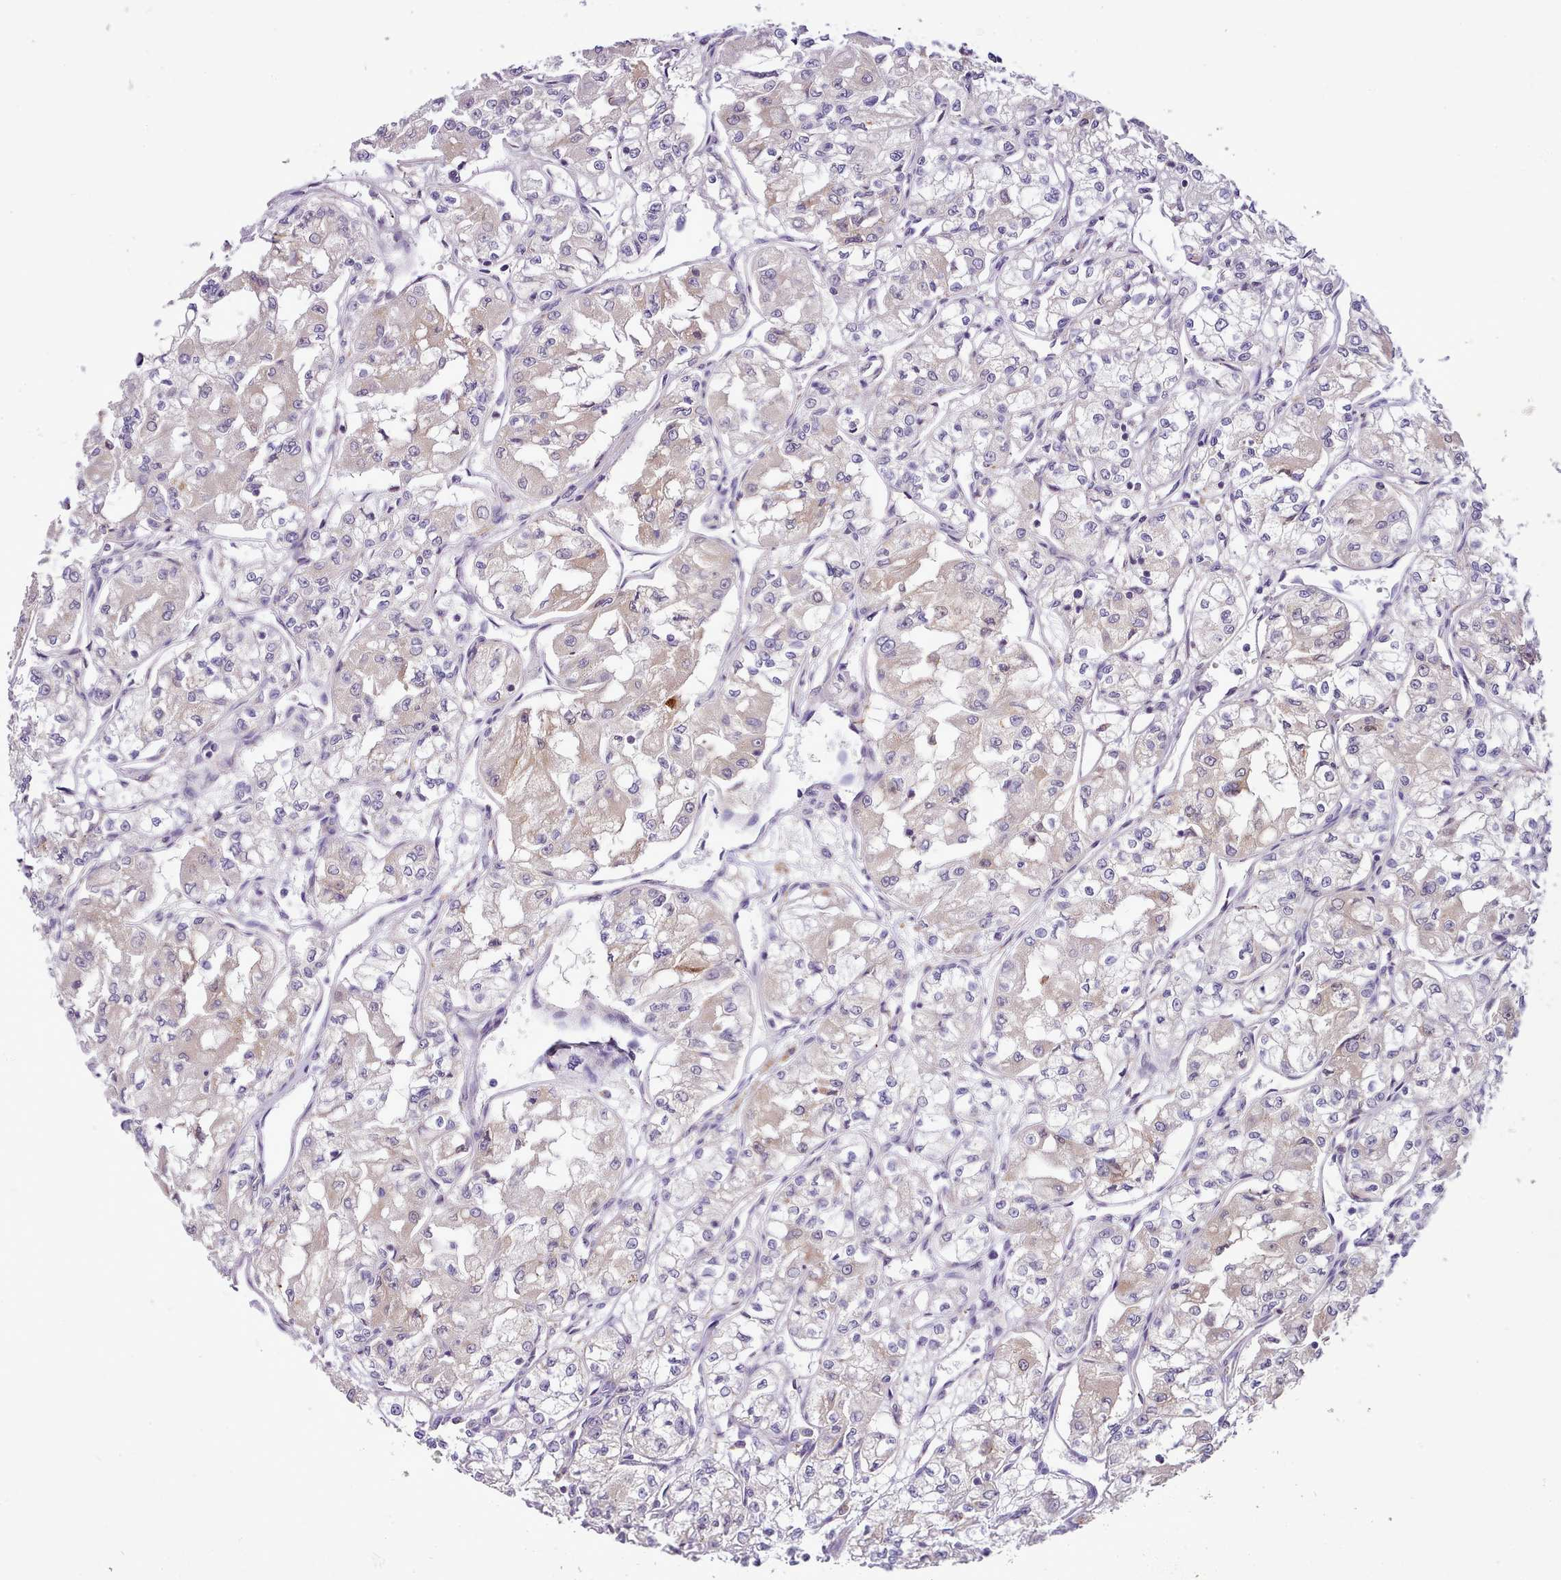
{"staining": {"intensity": "weak", "quantity": "<25%", "location": "cytoplasmic/membranous"}, "tissue": "renal cancer", "cell_type": "Tumor cells", "image_type": "cancer", "snomed": [{"axis": "morphology", "description": "Adenocarcinoma, NOS"}, {"axis": "topography", "description": "Kidney"}], "caption": "Tumor cells show no significant protein expression in renal adenocarcinoma. The staining is performed using DAB (3,3'-diaminobenzidine) brown chromogen with nuclei counter-stained in using hematoxylin.", "gene": "FAM83E", "patient": {"sex": "male", "age": 59}}